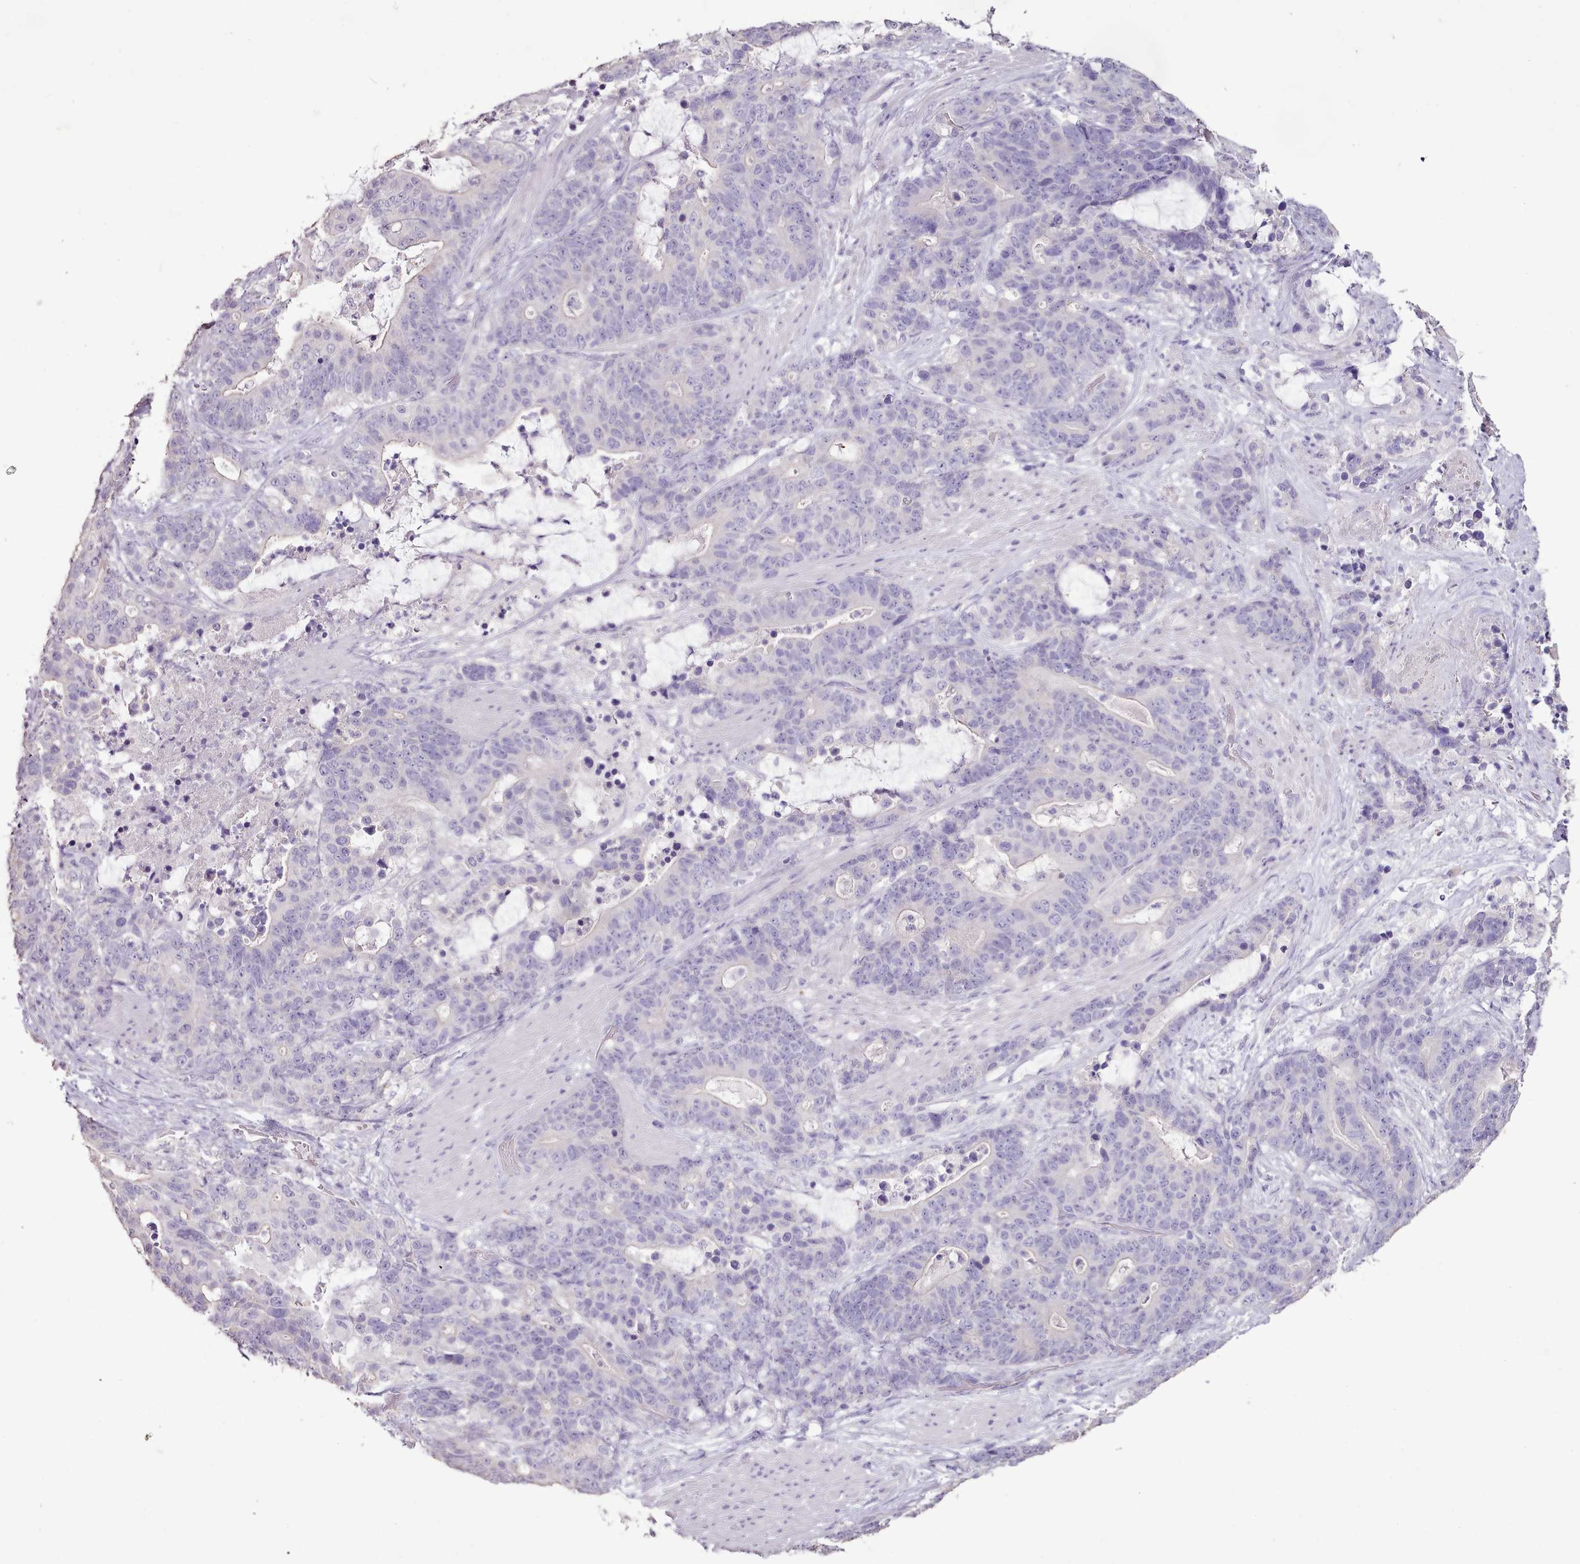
{"staining": {"intensity": "negative", "quantity": "none", "location": "none"}, "tissue": "stomach cancer", "cell_type": "Tumor cells", "image_type": "cancer", "snomed": [{"axis": "morphology", "description": "Adenocarcinoma, NOS"}, {"axis": "topography", "description": "Stomach"}], "caption": "IHC of stomach cancer (adenocarcinoma) displays no positivity in tumor cells.", "gene": "BLOC1S2", "patient": {"sex": "female", "age": 76}}